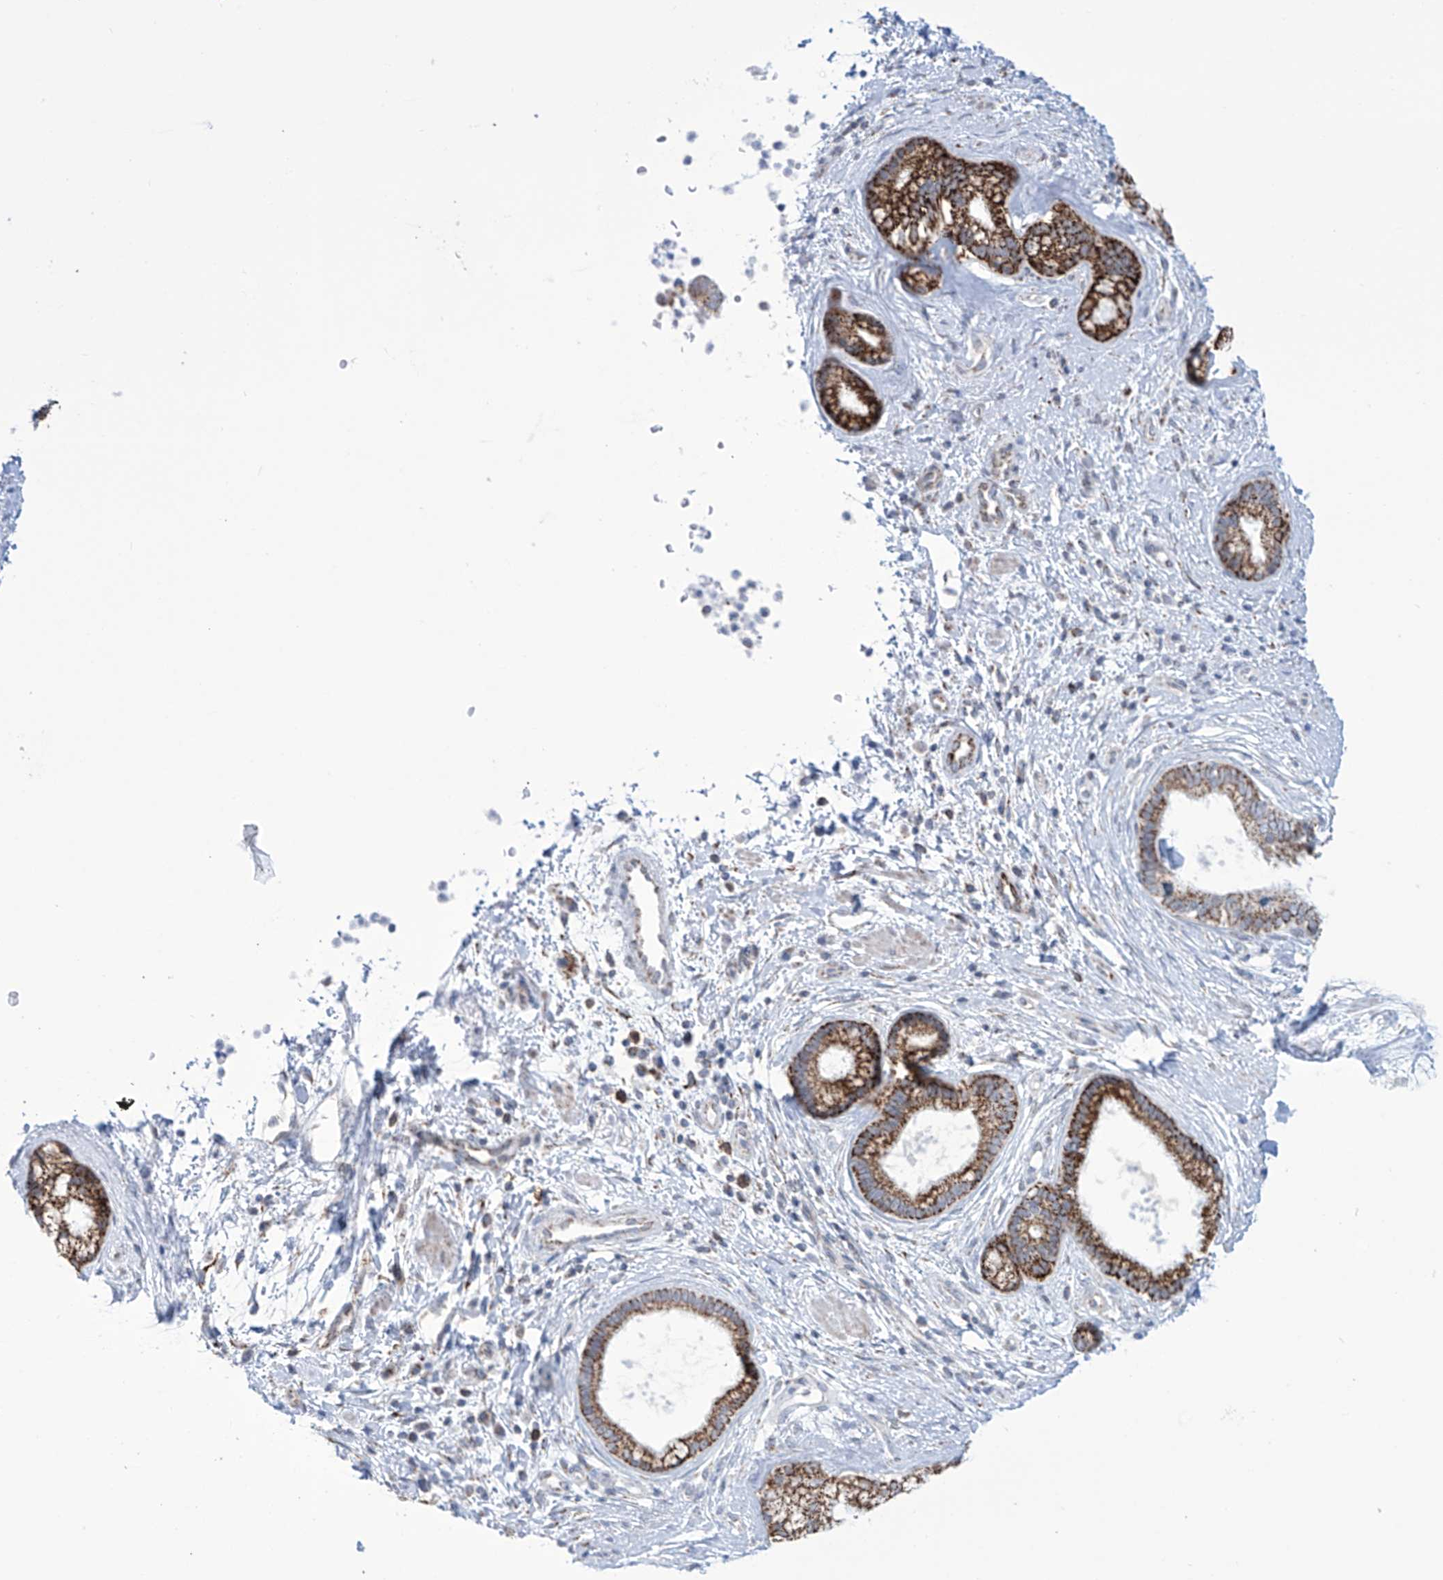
{"staining": {"intensity": "strong", "quantity": "25%-75%", "location": "cytoplasmic/membranous"}, "tissue": "pancreatic cancer", "cell_type": "Tumor cells", "image_type": "cancer", "snomed": [{"axis": "morphology", "description": "Adenocarcinoma, NOS"}, {"axis": "topography", "description": "Pancreas"}], "caption": "About 25%-75% of tumor cells in human pancreatic cancer (adenocarcinoma) display strong cytoplasmic/membranous protein positivity as visualized by brown immunohistochemical staining.", "gene": "ALDH6A1", "patient": {"sex": "female", "age": 73}}